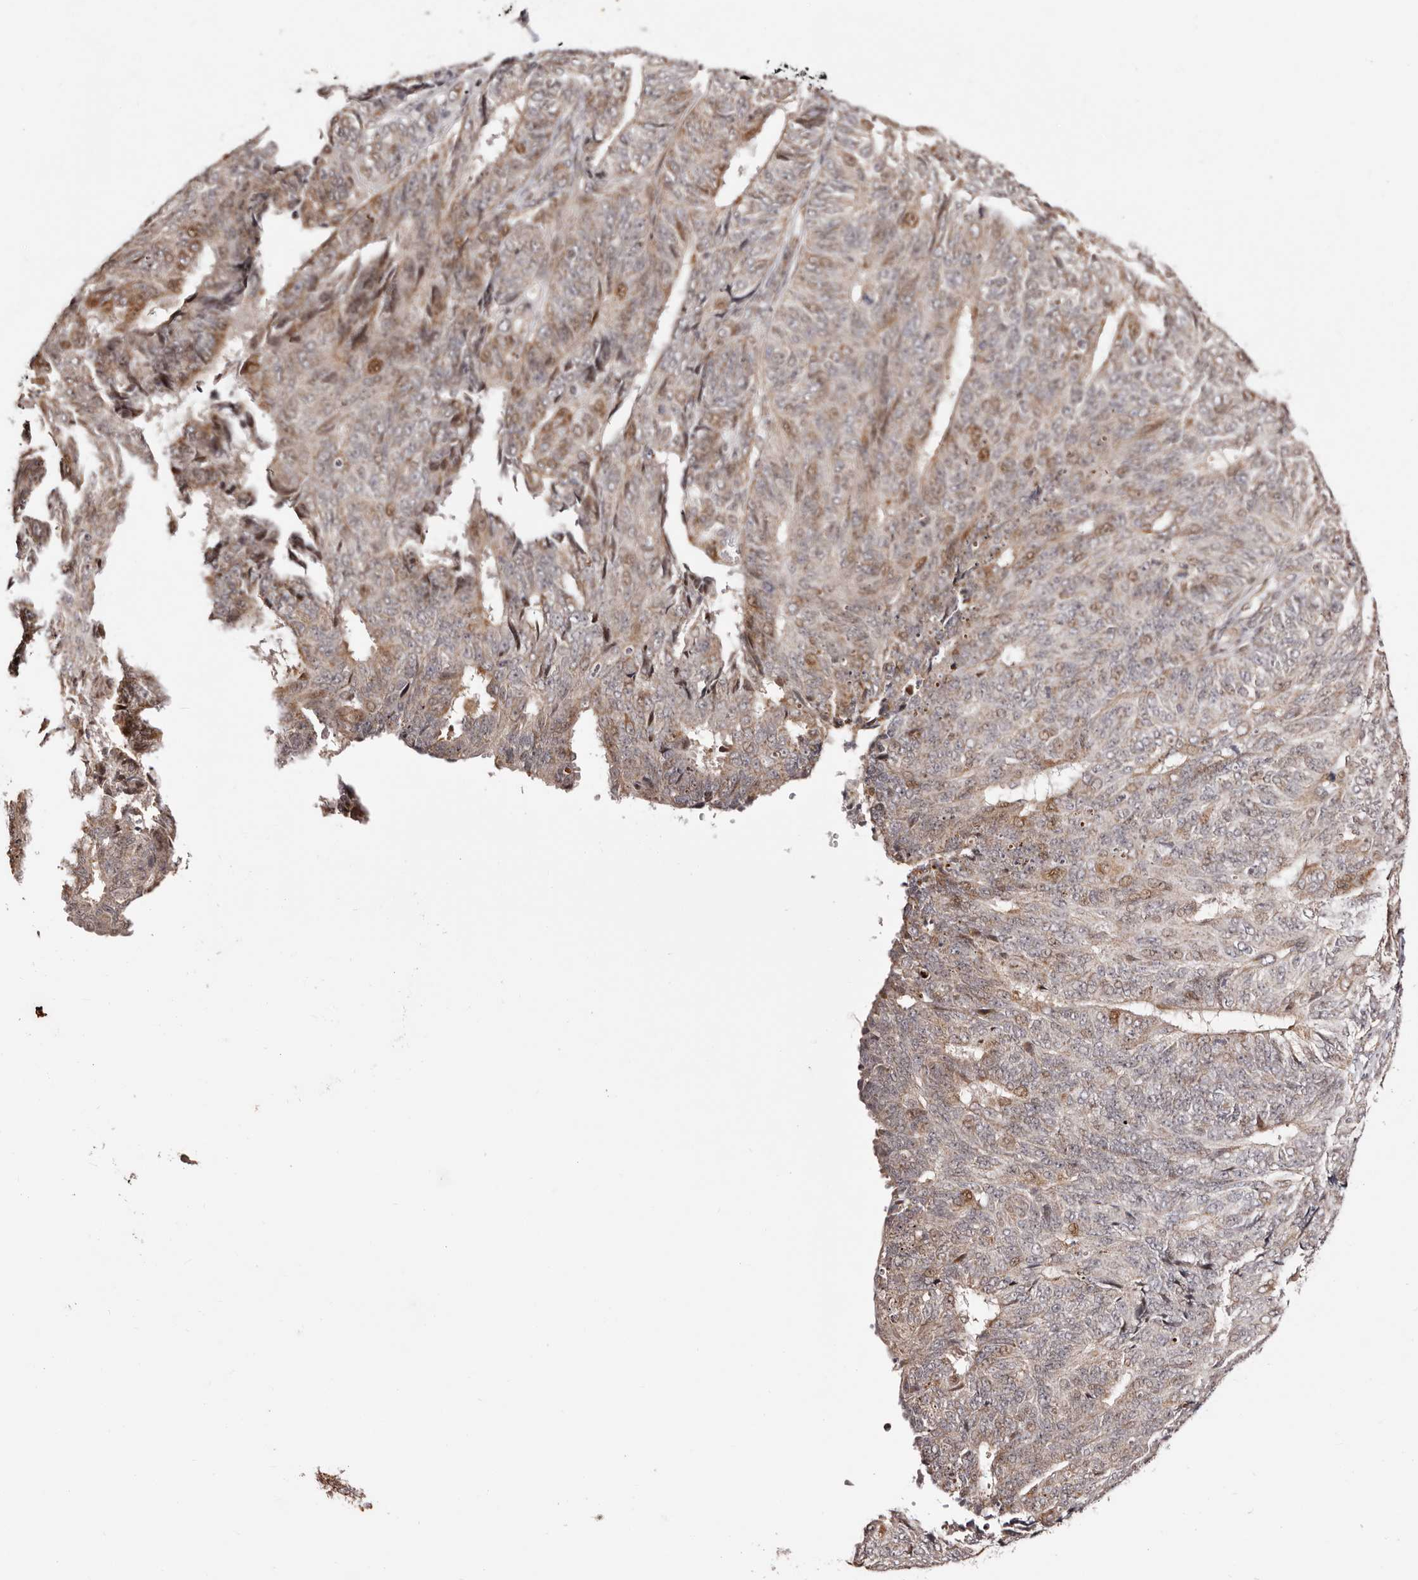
{"staining": {"intensity": "moderate", "quantity": "<25%", "location": "nuclear"}, "tissue": "endometrial cancer", "cell_type": "Tumor cells", "image_type": "cancer", "snomed": [{"axis": "morphology", "description": "Adenocarcinoma, NOS"}, {"axis": "topography", "description": "Endometrium"}], "caption": "A micrograph of human endometrial cancer (adenocarcinoma) stained for a protein shows moderate nuclear brown staining in tumor cells.", "gene": "HIVEP3", "patient": {"sex": "female", "age": 32}}